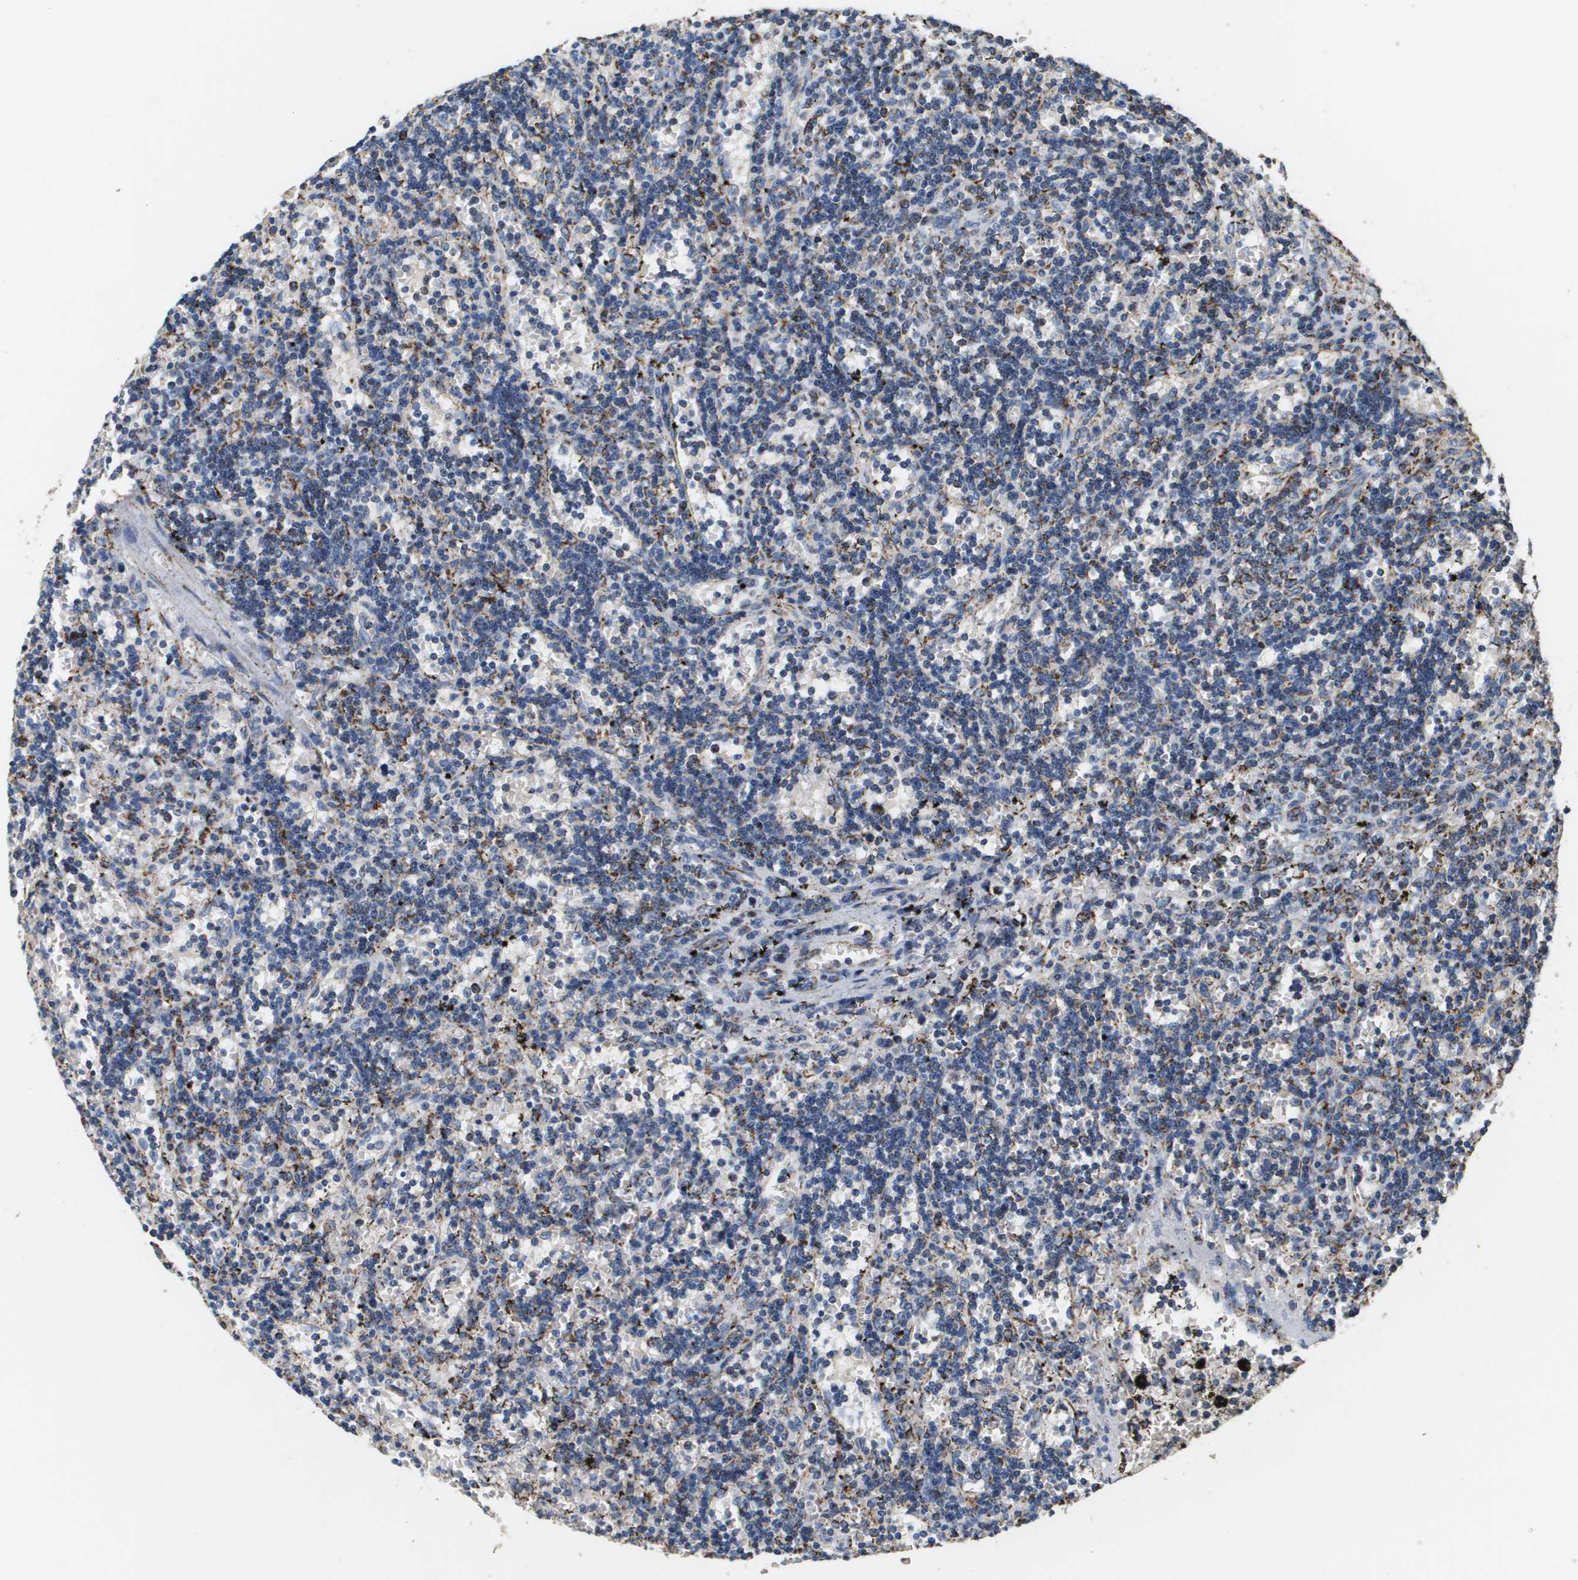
{"staining": {"intensity": "strong", "quantity": "25%-75%", "location": "cytoplasmic/membranous"}, "tissue": "lymphoma", "cell_type": "Tumor cells", "image_type": "cancer", "snomed": [{"axis": "morphology", "description": "Malignant lymphoma, non-Hodgkin's type, Low grade"}, {"axis": "topography", "description": "Spleen"}], "caption": "Human low-grade malignant lymphoma, non-Hodgkin's type stained with a brown dye reveals strong cytoplasmic/membranous positive positivity in about 25%-75% of tumor cells.", "gene": "ATP5F1B", "patient": {"sex": "male", "age": 60}}